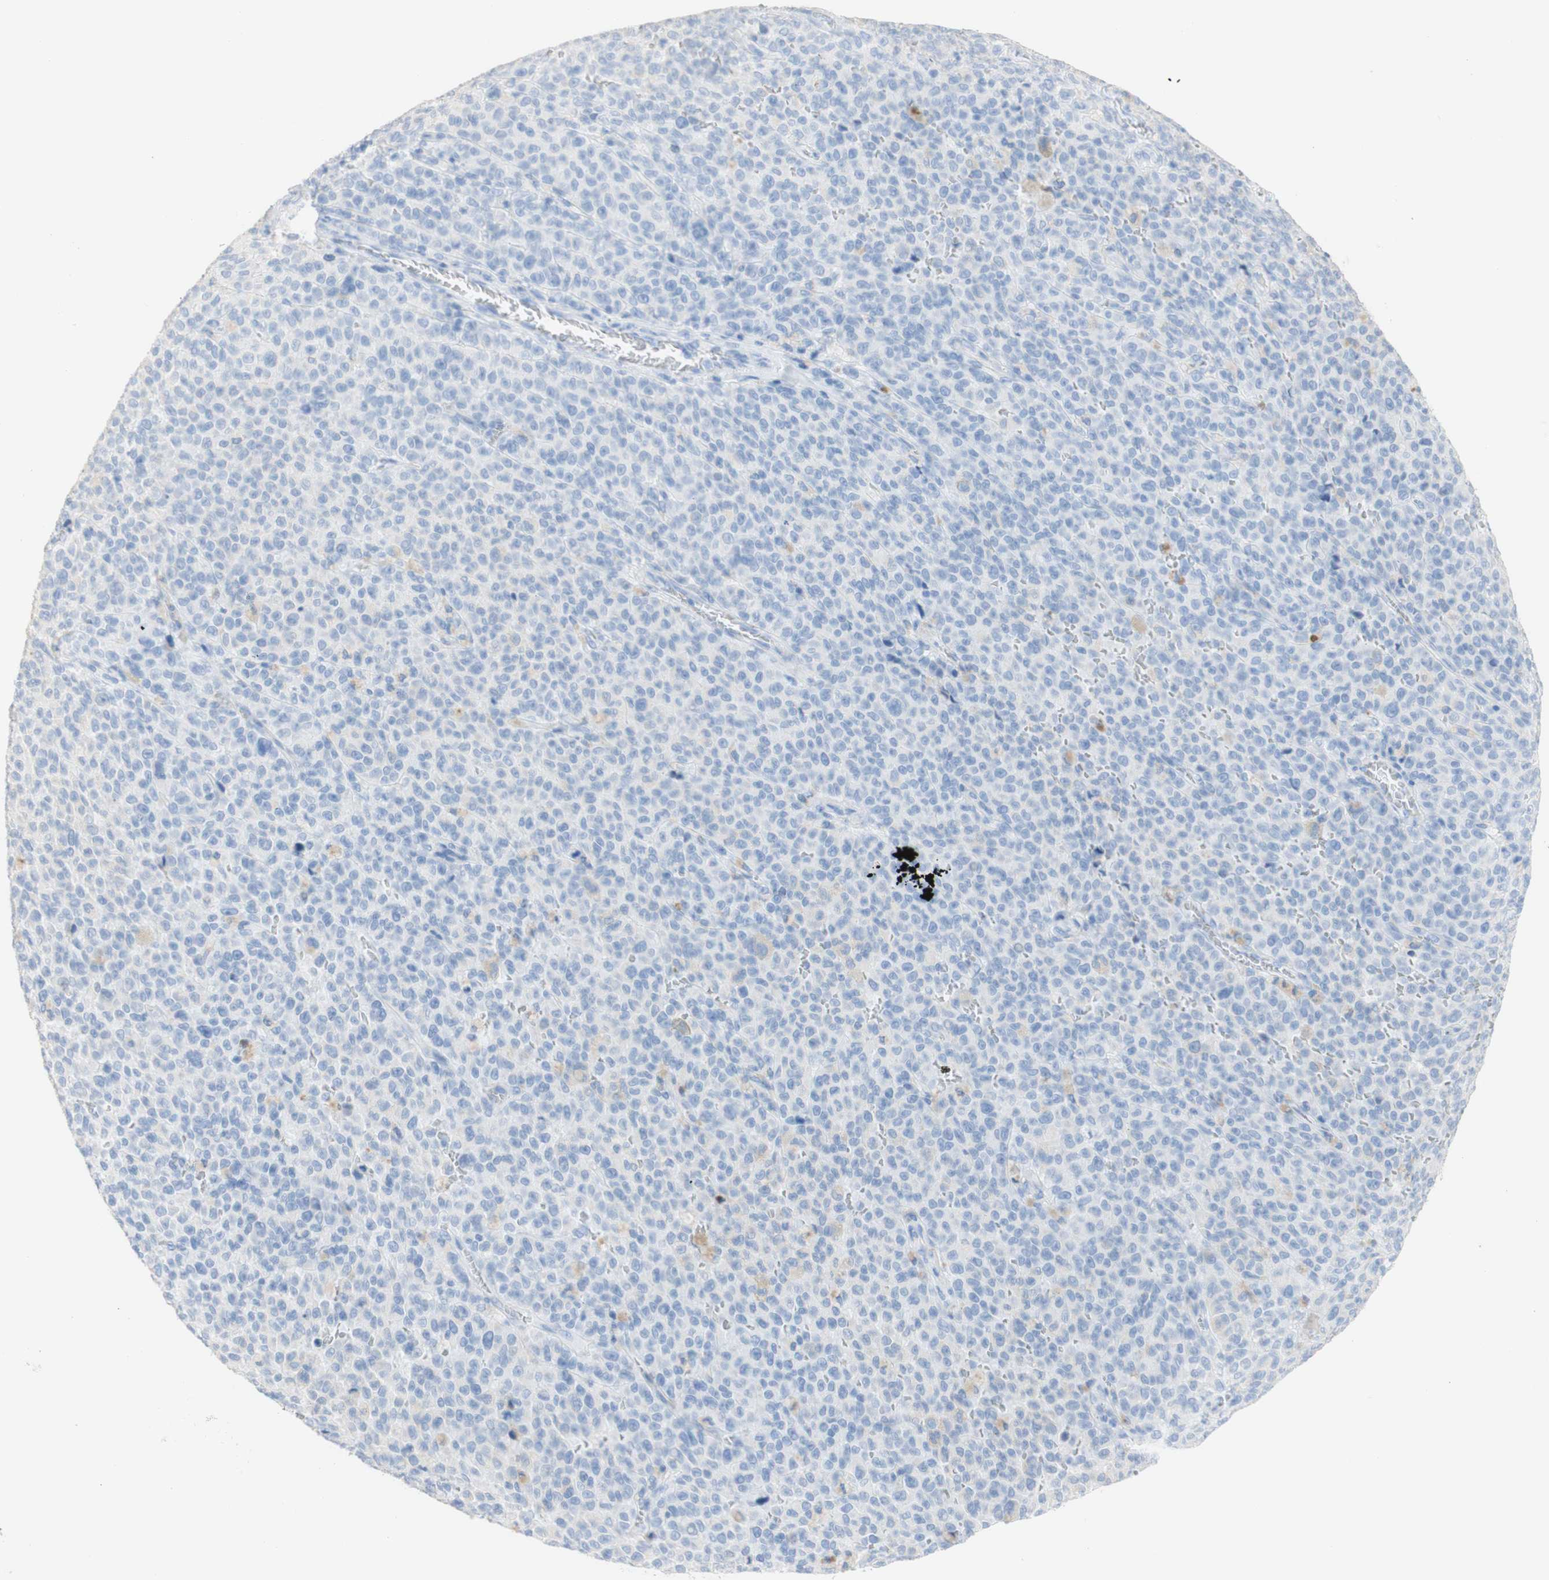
{"staining": {"intensity": "negative", "quantity": "none", "location": "none"}, "tissue": "melanoma", "cell_type": "Tumor cells", "image_type": "cancer", "snomed": [{"axis": "morphology", "description": "Malignant melanoma, NOS"}, {"axis": "topography", "description": "Skin"}], "caption": "This photomicrograph is of melanoma stained with immunohistochemistry (IHC) to label a protein in brown with the nuclei are counter-stained blue. There is no expression in tumor cells. (DAB (3,3'-diaminobenzidine) IHC with hematoxylin counter stain).", "gene": "DSC2", "patient": {"sex": "female", "age": 82}}